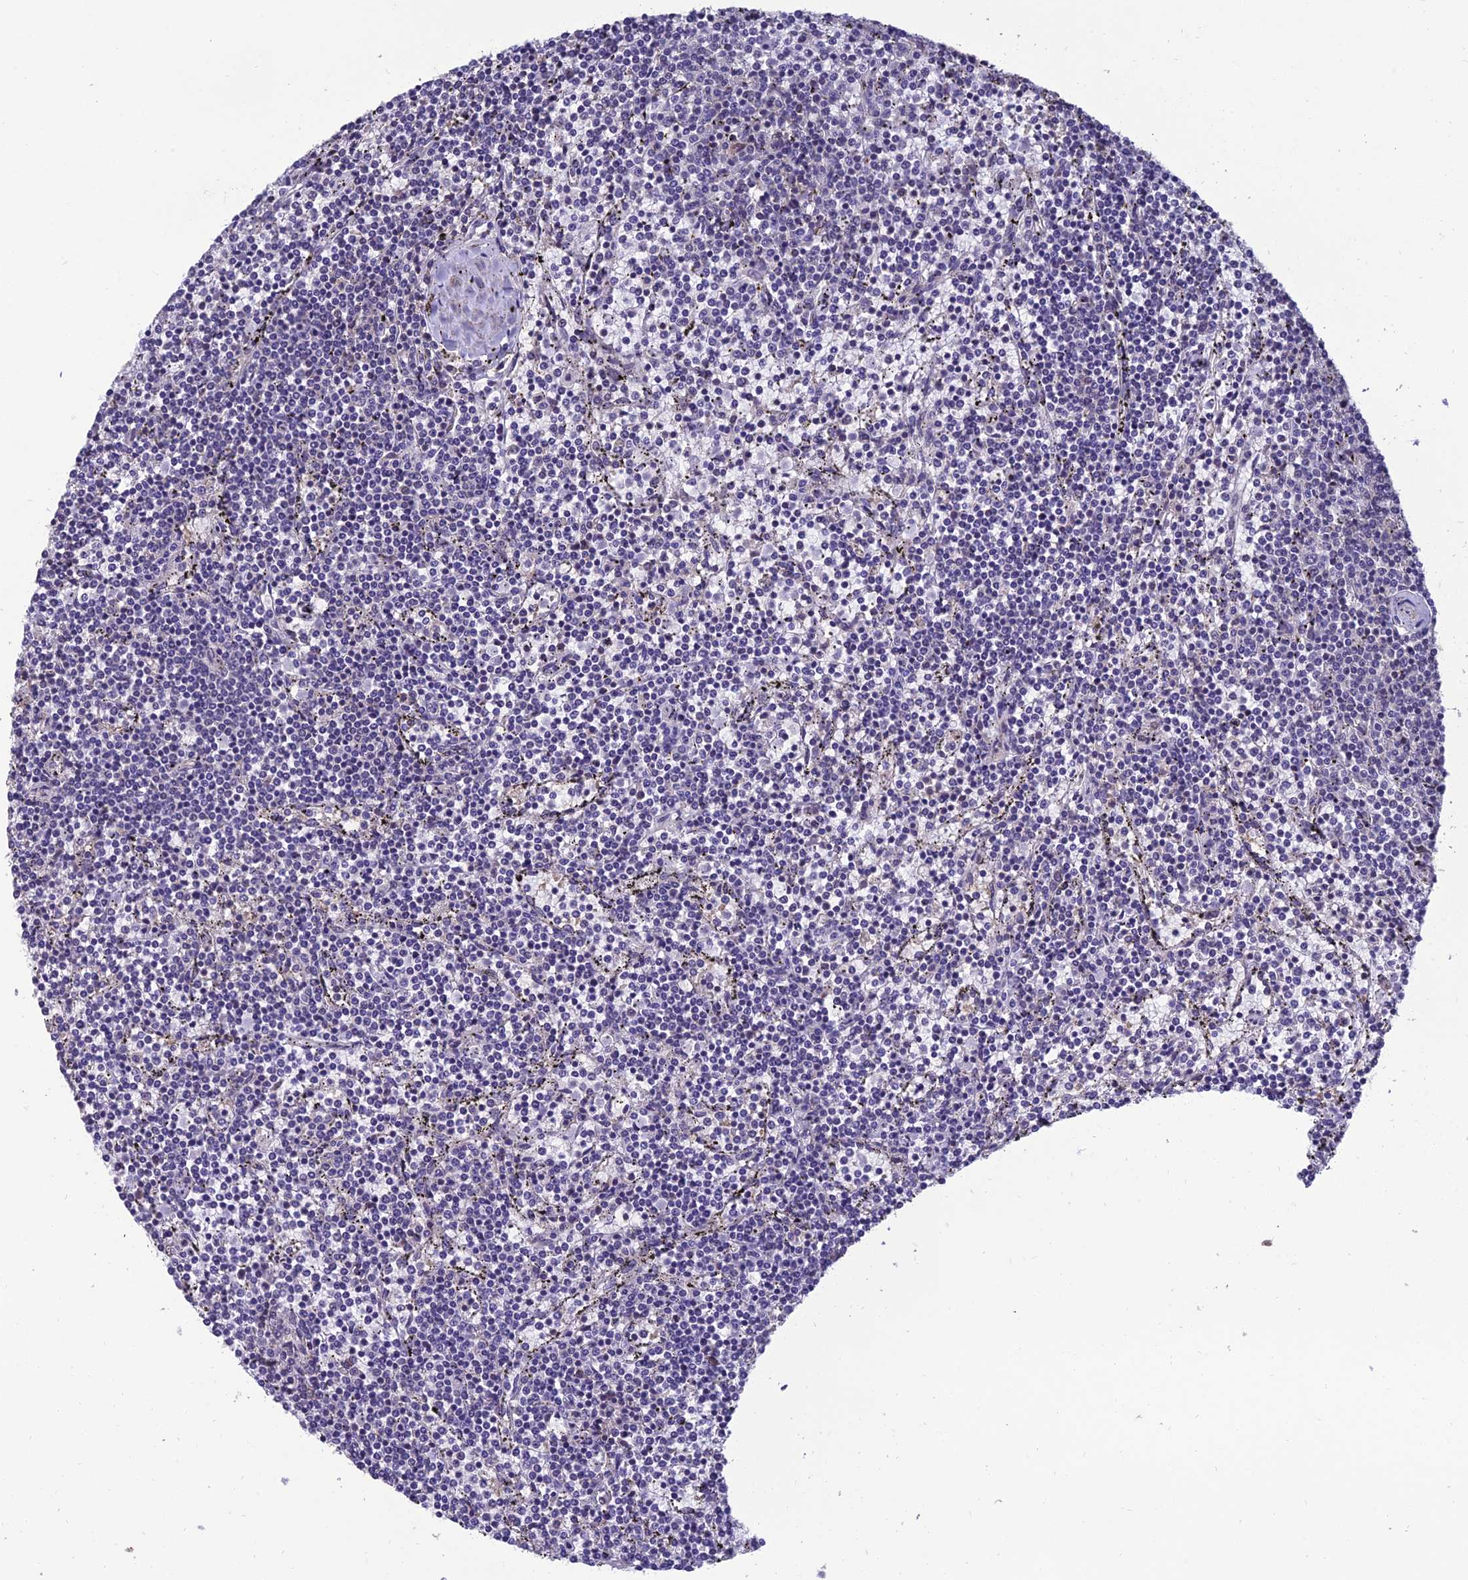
{"staining": {"intensity": "moderate", "quantity": ">75%", "location": "cytoplasmic/membranous,nuclear"}, "tissue": "lymphoma", "cell_type": "Tumor cells", "image_type": "cancer", "snomed": [{"axis": "morphology", "description": "Malignant lymphoma, non-Hodgkin's type, Low grade"}, {"axis": "topography", "description": "Spleen"}], "caption": "A histopathology image of human lymphoma stained for a protein reveals moderate cytoplasmic/membranous and nuclear brown staining in tumor cells. Nuclei are stained in blue.", "gene": "GRWD1", "patient": {"sex": "female", "age": 50}}